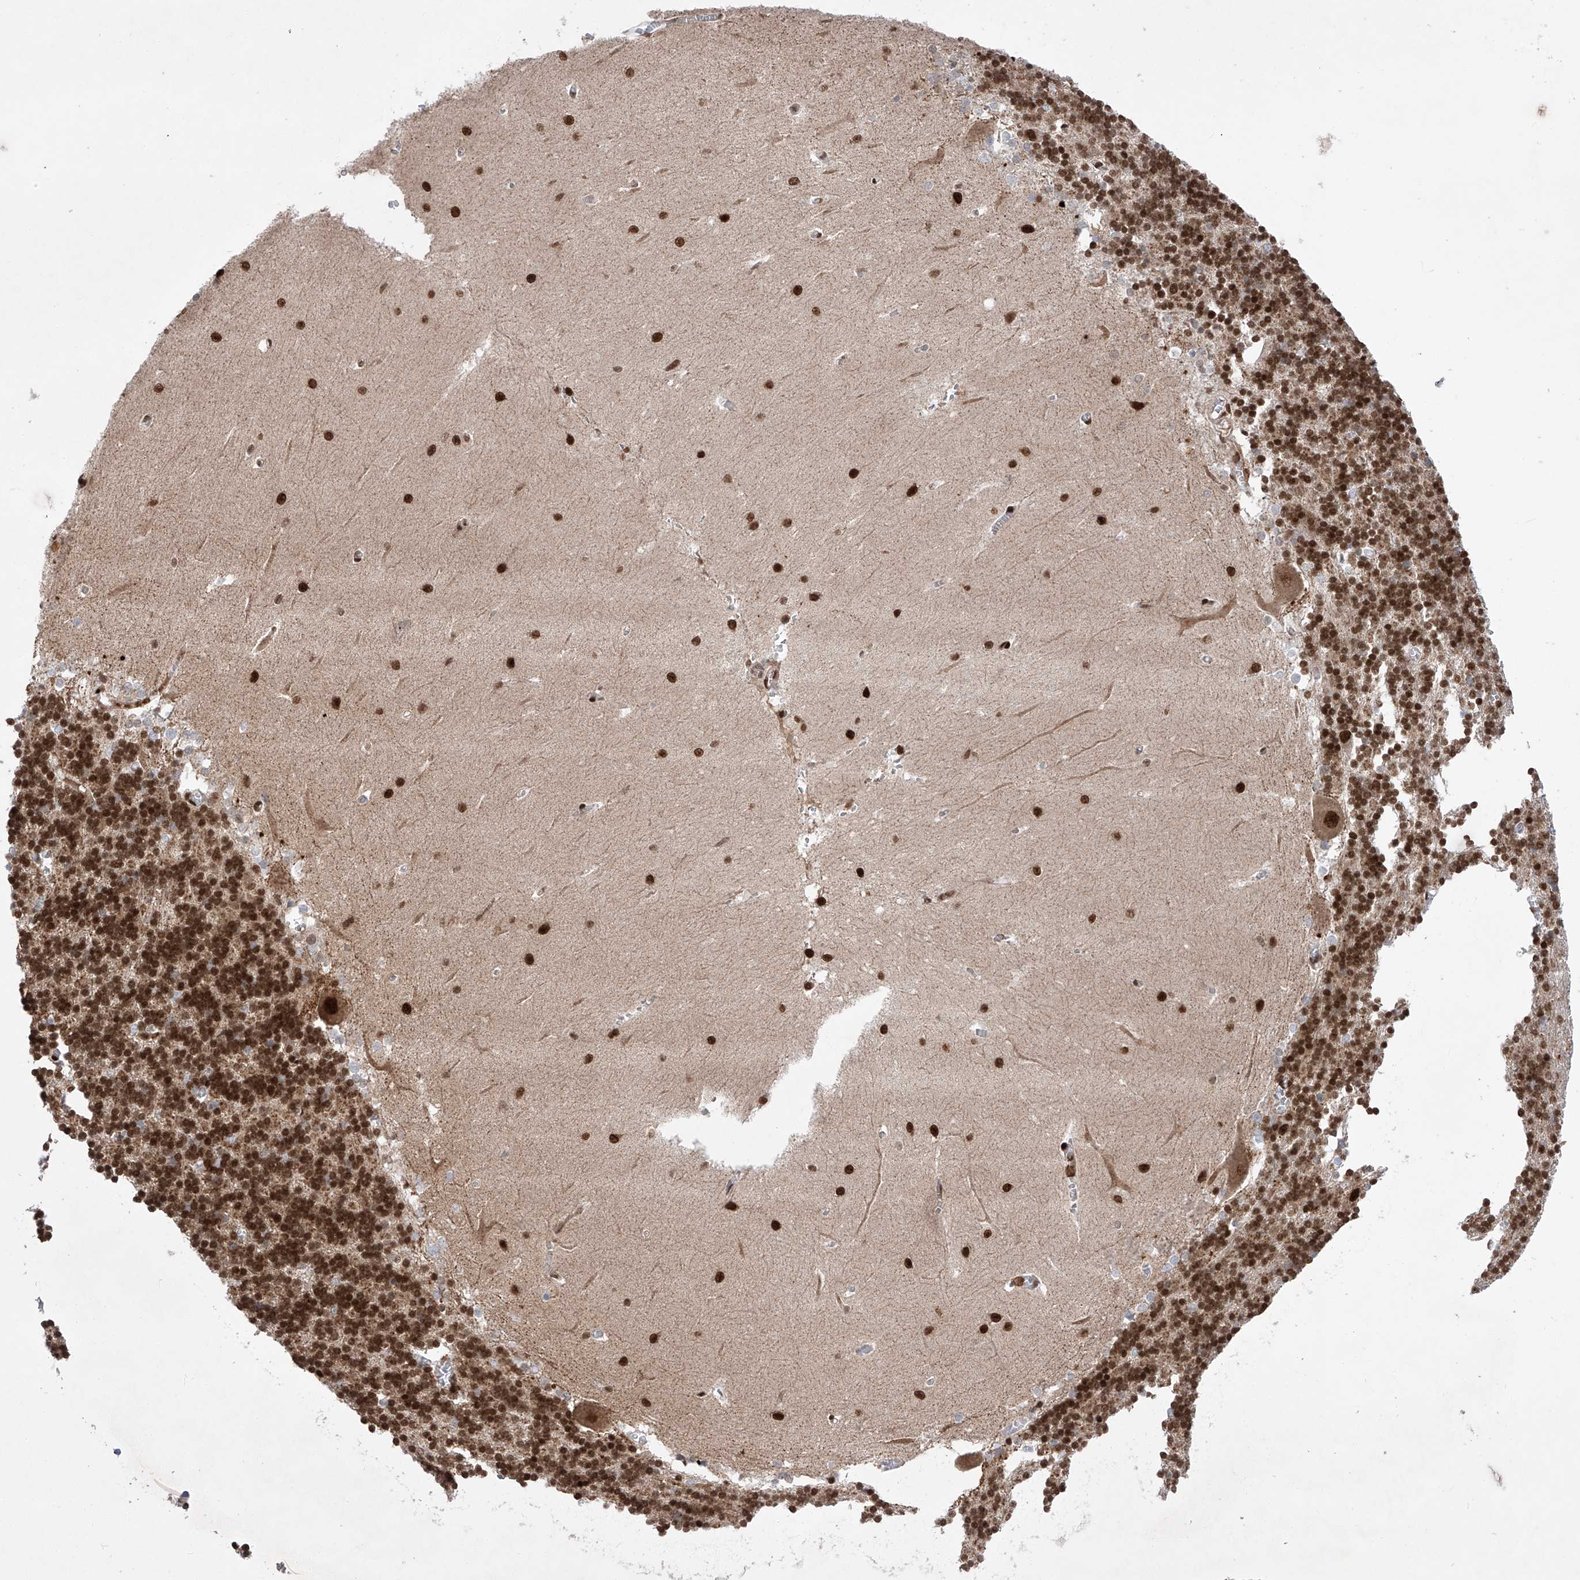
{"staining": {"intensity": "strong", "quantity": "25%-75%", "location": "cytoplasmic/membranous,nuclear"}, "tissue": "cerebellum", "cell_type": "Cells in granular layer", "image_type": "normal", "snomed": [{"axis": "morphology", "description": "Normal tissue, NOS"}, {"axis": "topography", "description": "Cerebellum"}], "caption": "IHC of unremarkable cerebellum reveals high levels of strong cytoplasmic/membranous,nuclear expression in approximately 25%-75% of cells in granular layer.", "gene": "ZNF280D", "patient": {"sex": "male", "age": 37}}